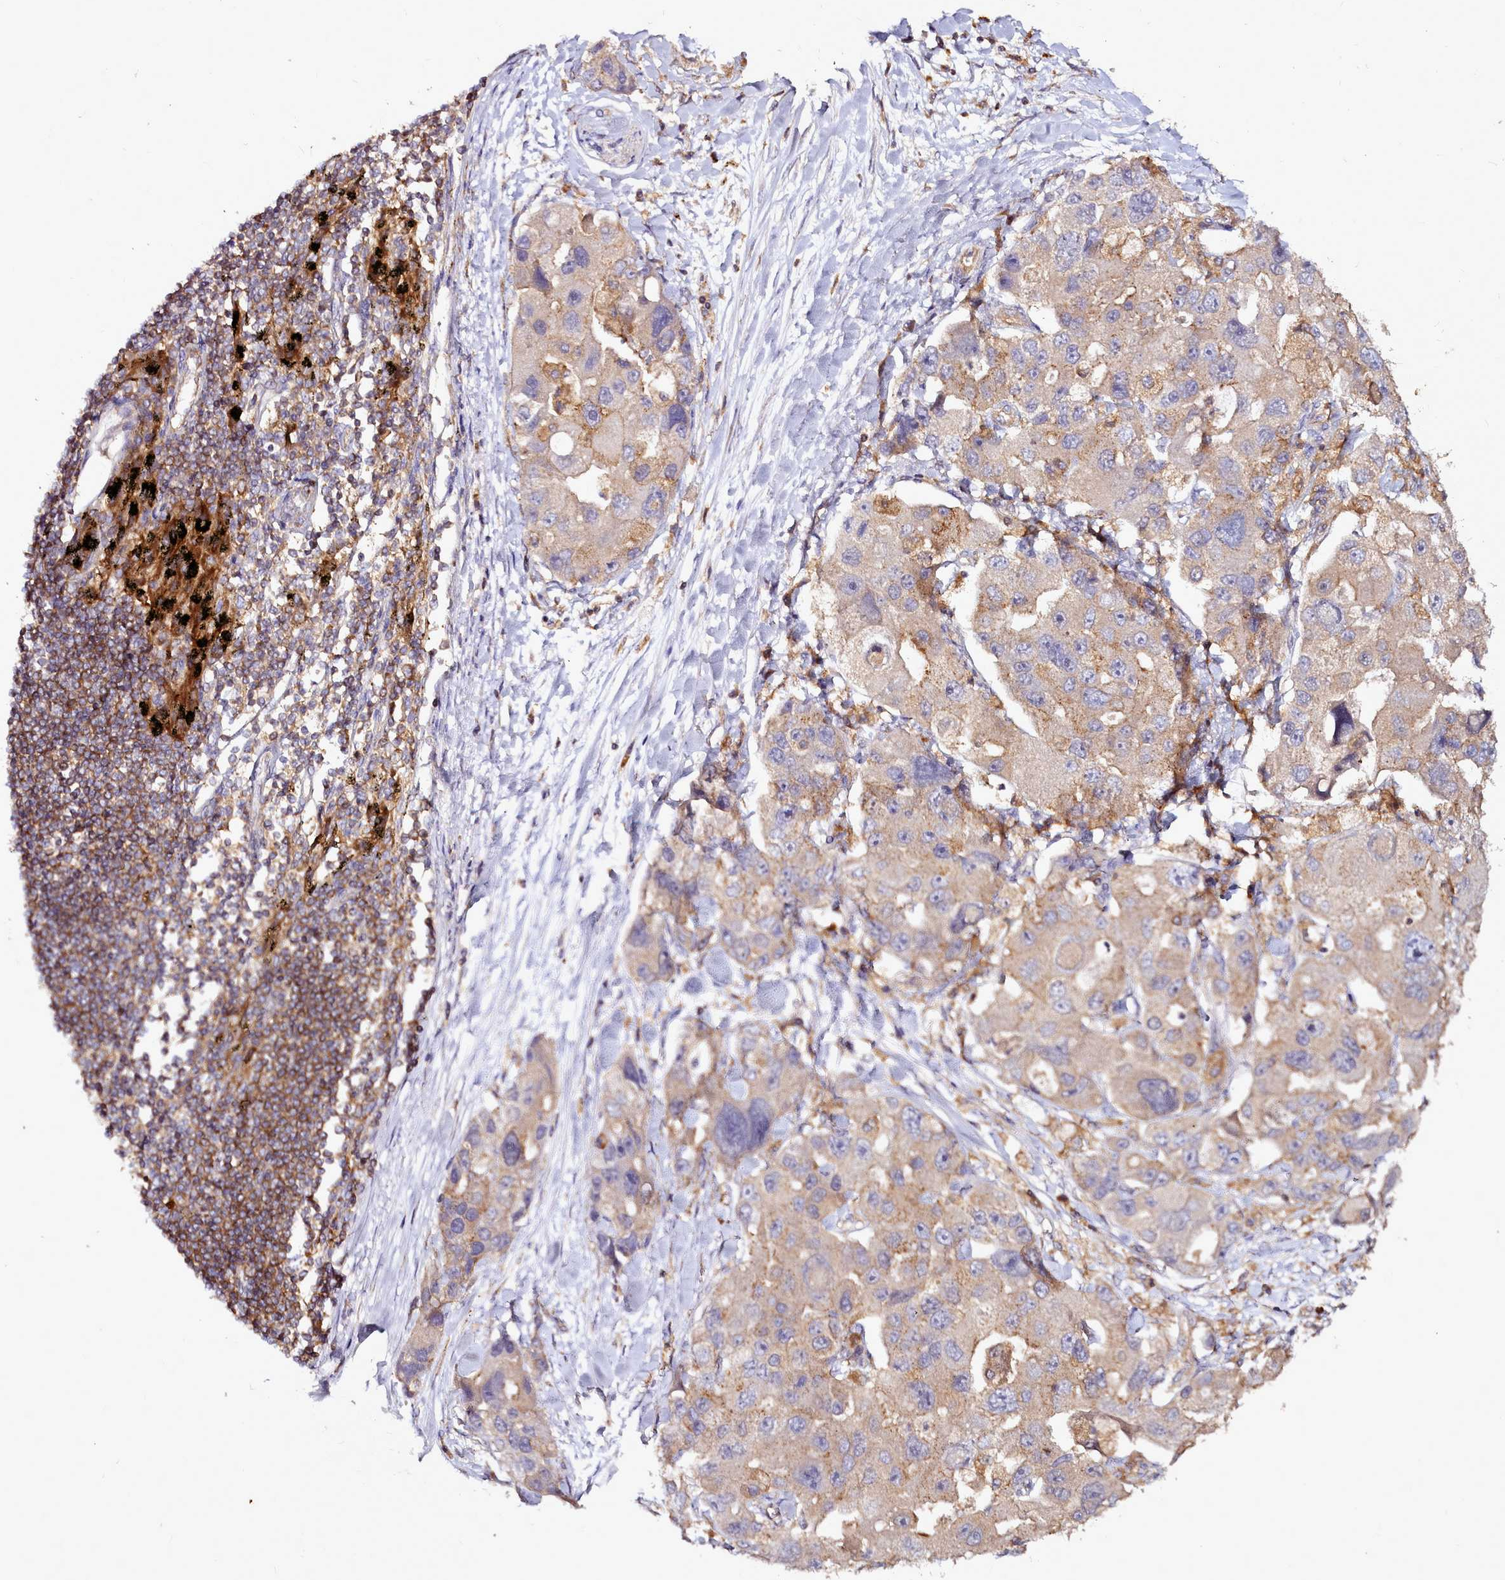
{"staining": {"intensity": "moderate", "quantity": "25%-75%", "location": "cytoplasmic/membranous"}, "tissue": "lung cancer", "cell_type": "Tumor cells", "image_type": "cancer", "snomed": [{"axis": "morphology", "description": "Adenocarcinoma, NOS"}, {"axis": "topography", "description": "Lung"}], "caption": "A brown stain shows moderate cytoplasmic/membranous expression of a protein in human lung cancer (adenocarcinoma) tumor cells.", "gene": "NCKAP1L", "patient": {"sex": "female", "age": 54}}